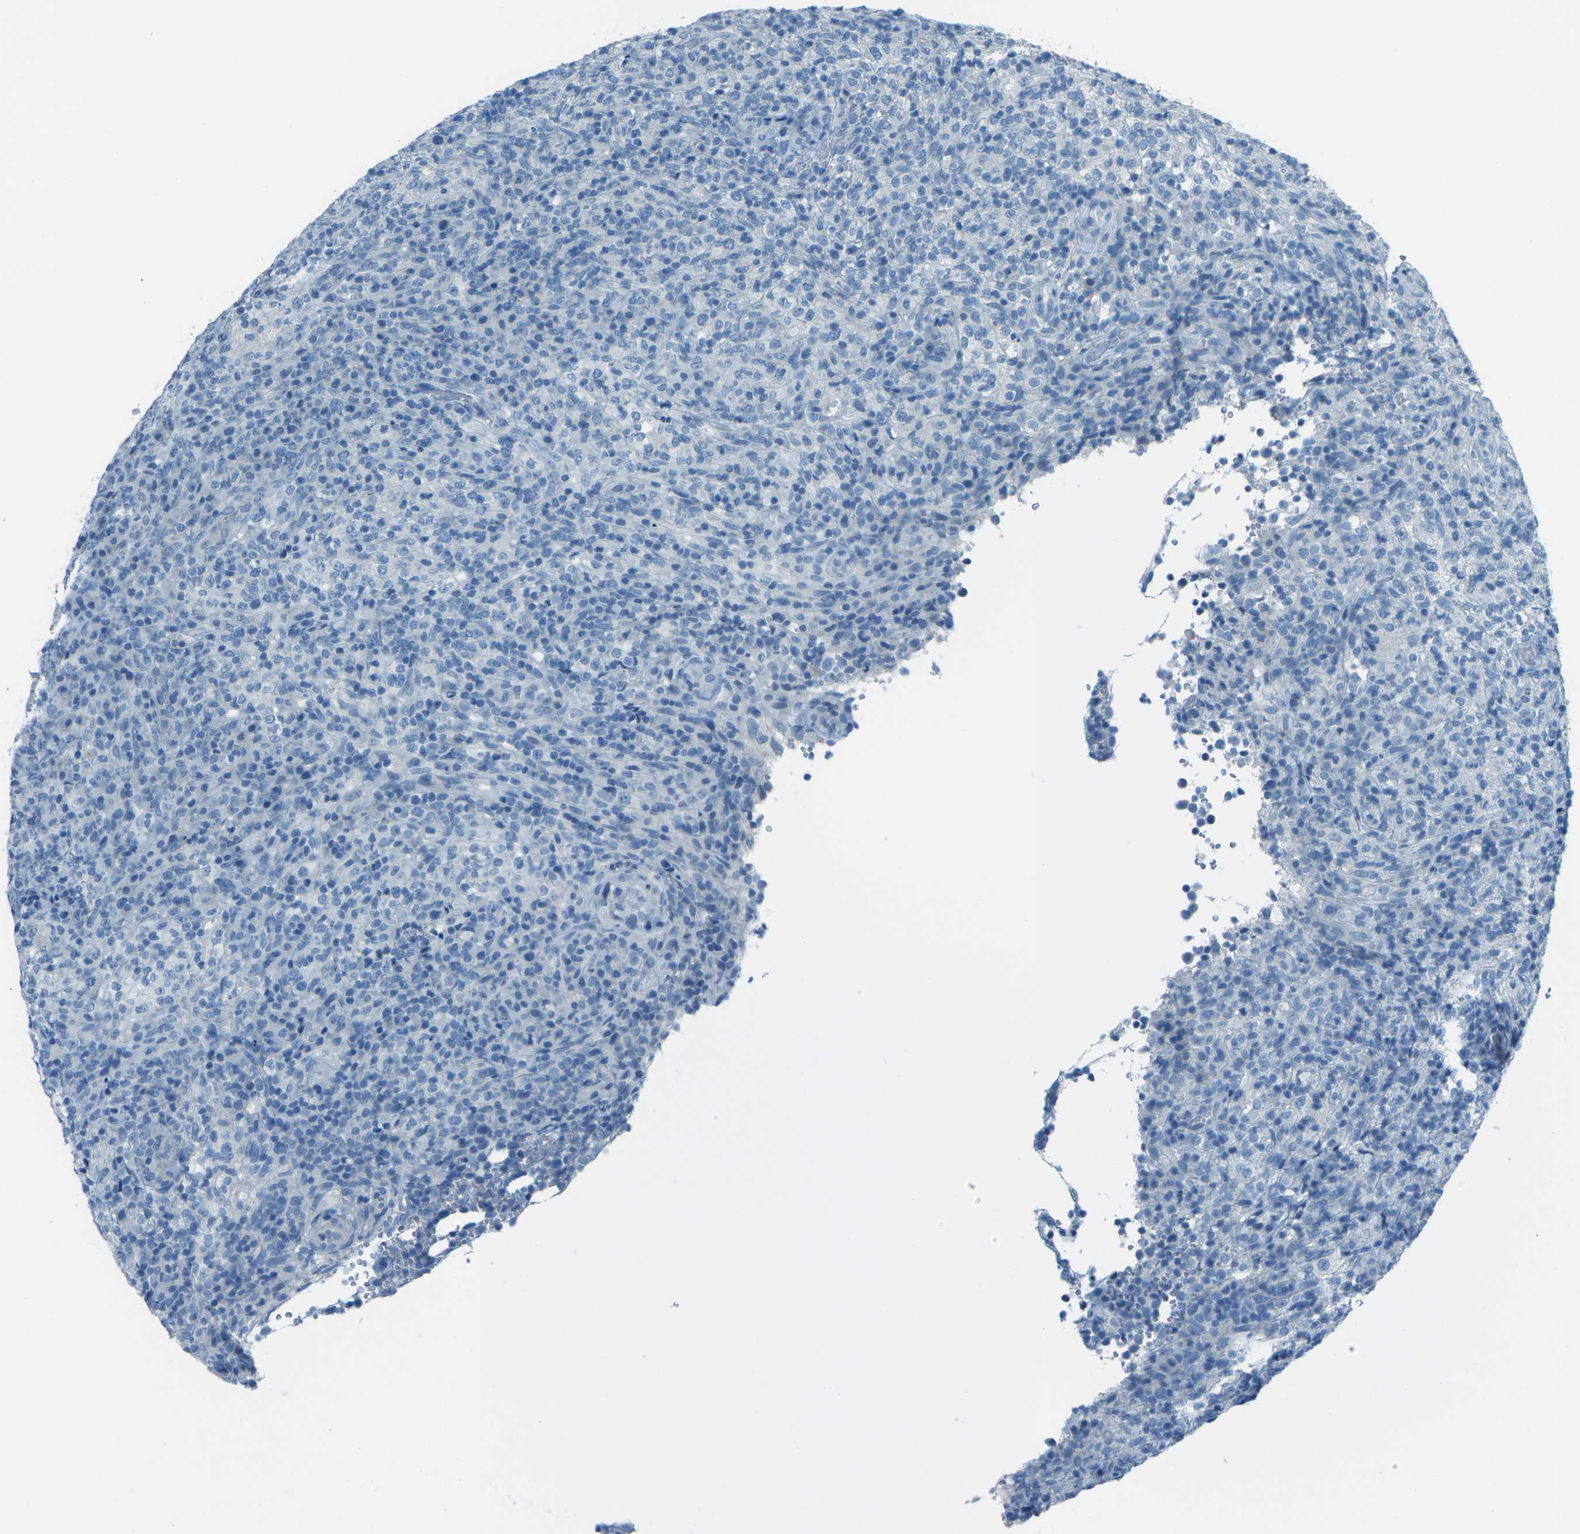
{"staining": {"intensity": "negative", "quantity": "none", "location": "none"}, "tissue": "lymphoma", "cell_type": "Tumor cells", "image_type": "cancer", "snomed": [{"axis": "morphology", "description": "Malignant lymphoma, non-Hodgkin's type, High grade"}, {"axis": "topography", "description": "Lymph node"}], "caption": "Immunohistochemistry micrograph of neoplastic tissue: lymphoma stained with DAB shows no significant protein staining in tumor cells.", "gene": "FGF1", "patient": {"sex": "female", "age": 76}}